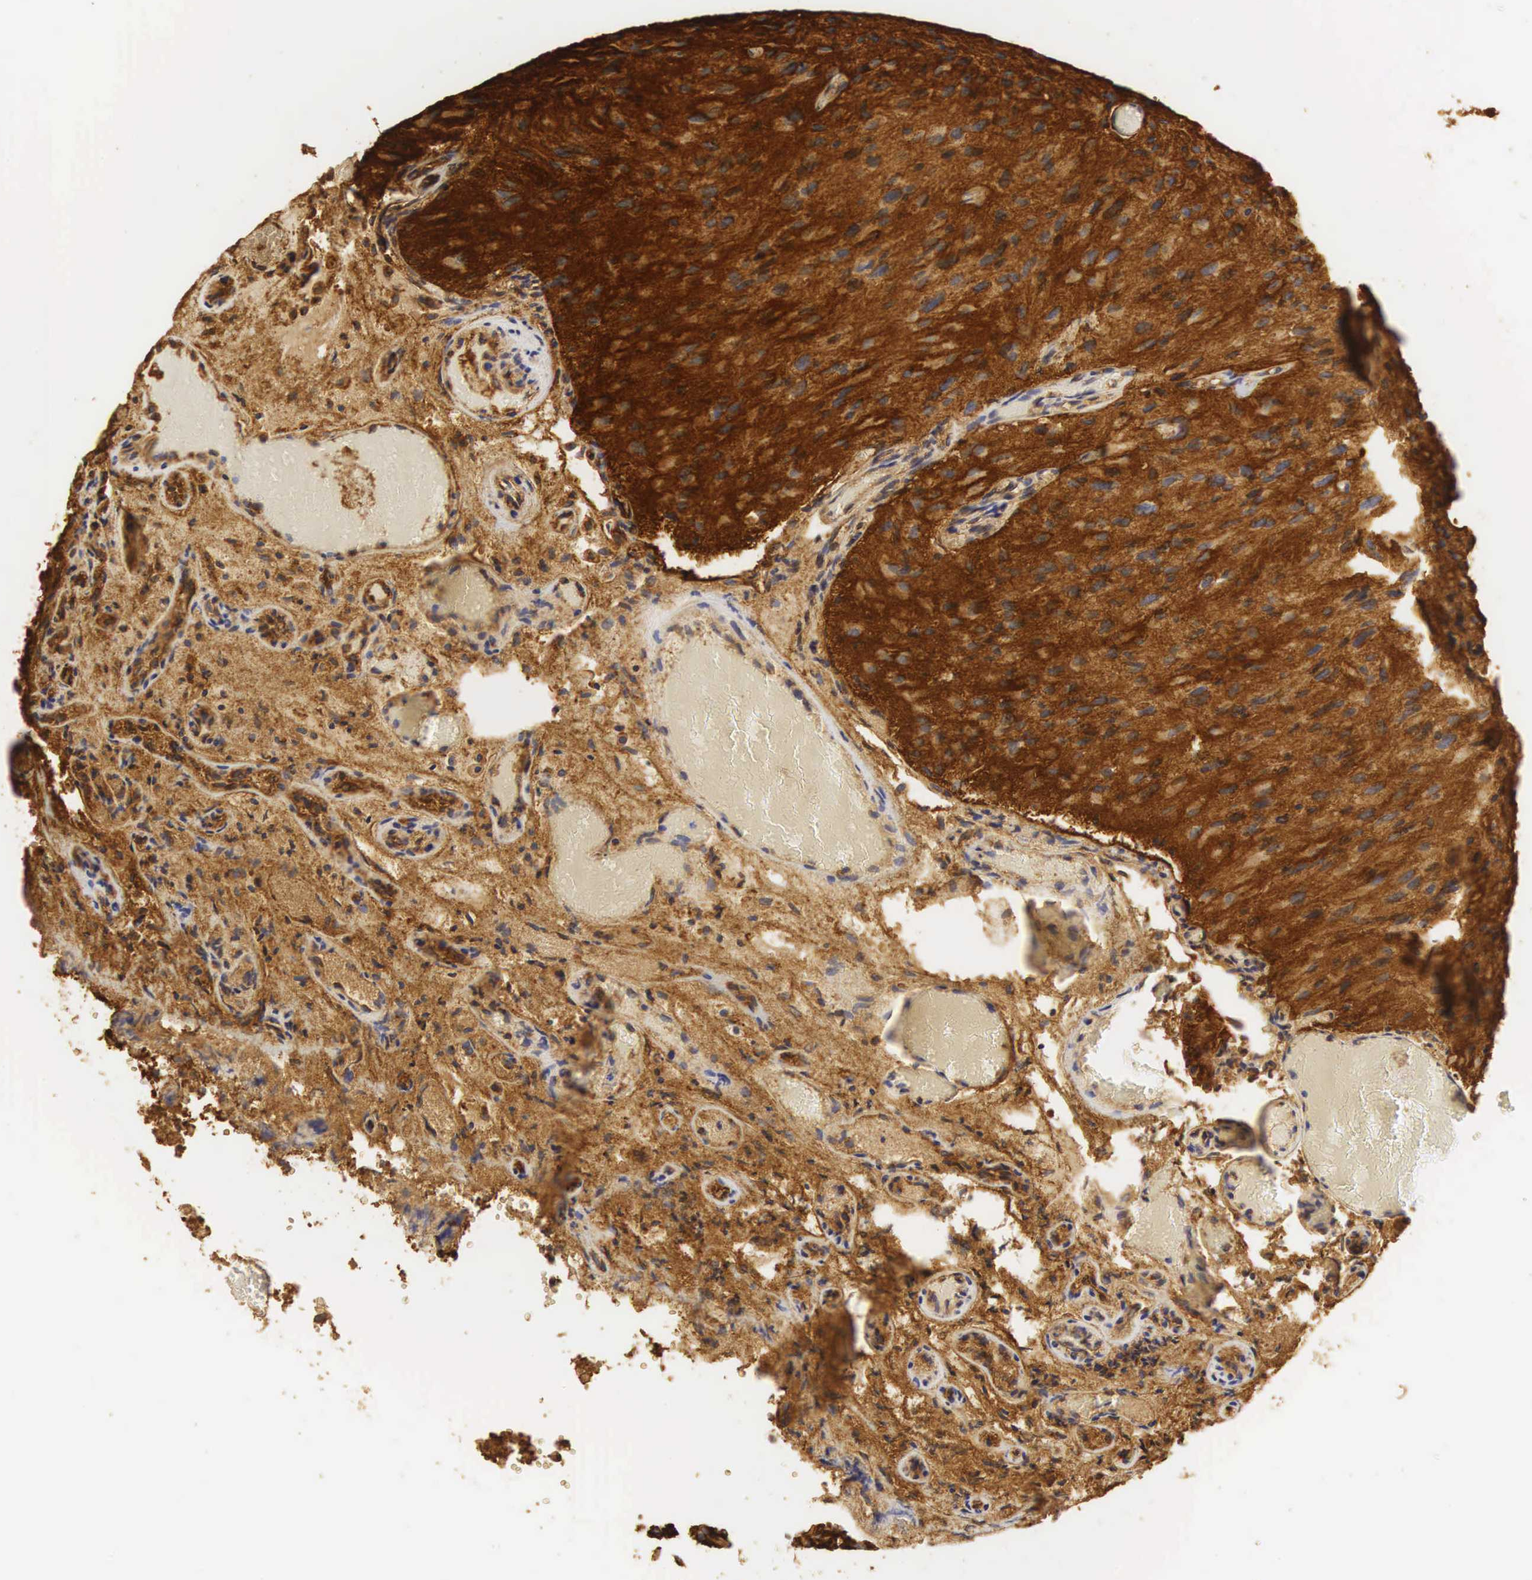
{"staining": {"intensity": "strong", "quantity": ">75%", "location": "cytoplasmic/membranous"}, "tissue": "glioma", "cell_type": "Tumor cells", "image_type": "cancer", "snomed": [{"axis": "morphology", "description": "Glioma, malignant, High grade"}, {"axis": "topography", "description": "Brain"}], "caption": "Immunohistochemistry (IHC) (DAB (3,3'-diaminobenzidine)) staining of human high-grade glioma (malignant) reveals strong cytoplasmic/membranous protein positivity in approximately >75% of tumor cells.", "gene": "CD99", "patient": {"sex": "male", "age": 69}}